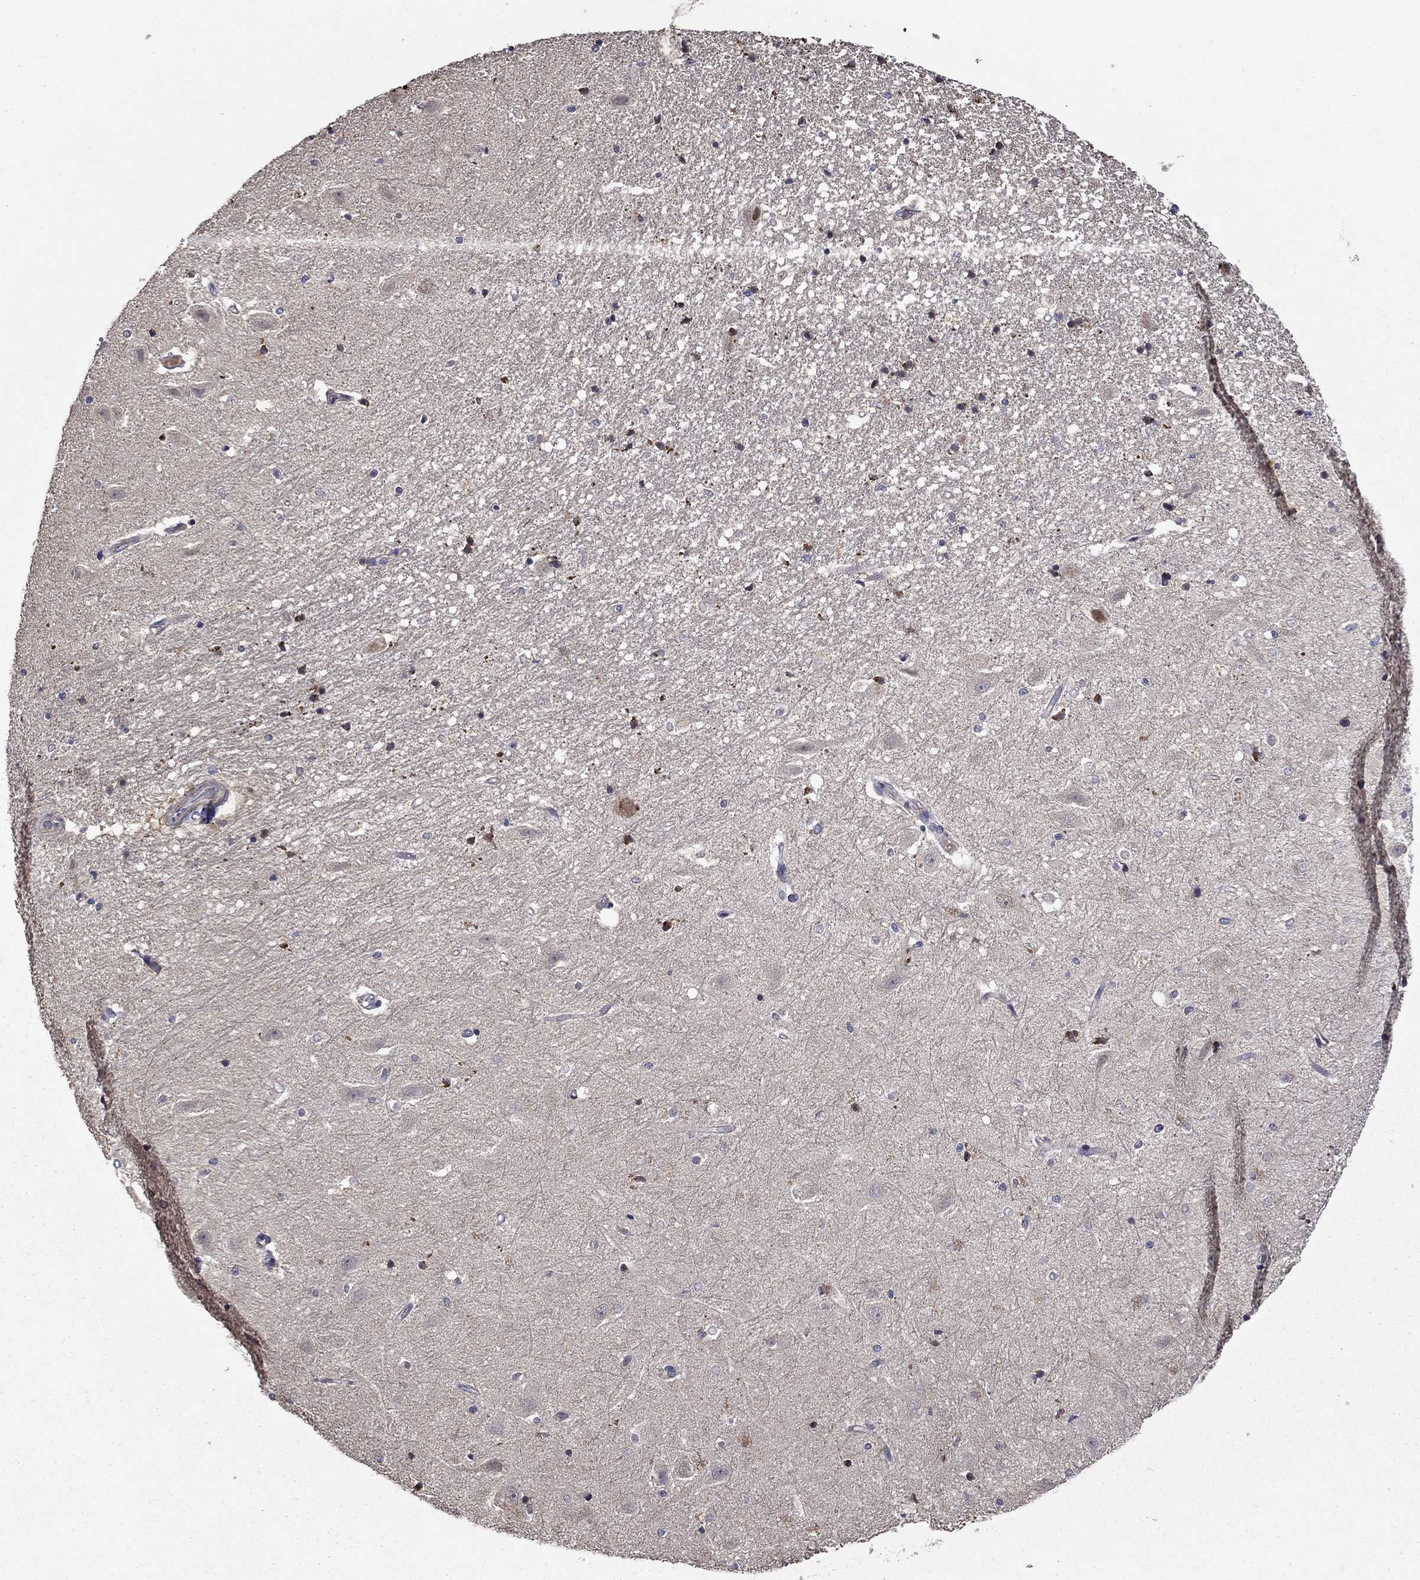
{"staining": {"intensity": "negative", "quantity": "none", "location": "none"}, "tissue": "hippocampus", "cell_type": "Glial cells", "image_type": "normal", "snomed": [{"axis": "morphology", "description": "Normal tissue, NOS"}, {"axis": "topography", "description": "Hippocampus"}], "caption": "Protein analysis of unremarkable hippocampus exhibits no significant positivity in glial cells. (DAB immunohistochemistry (IHC) visualized using brightfield microscopy, high magnification).", "gene": "SATB1", "patient": {"sex": "male", "age": 49}}